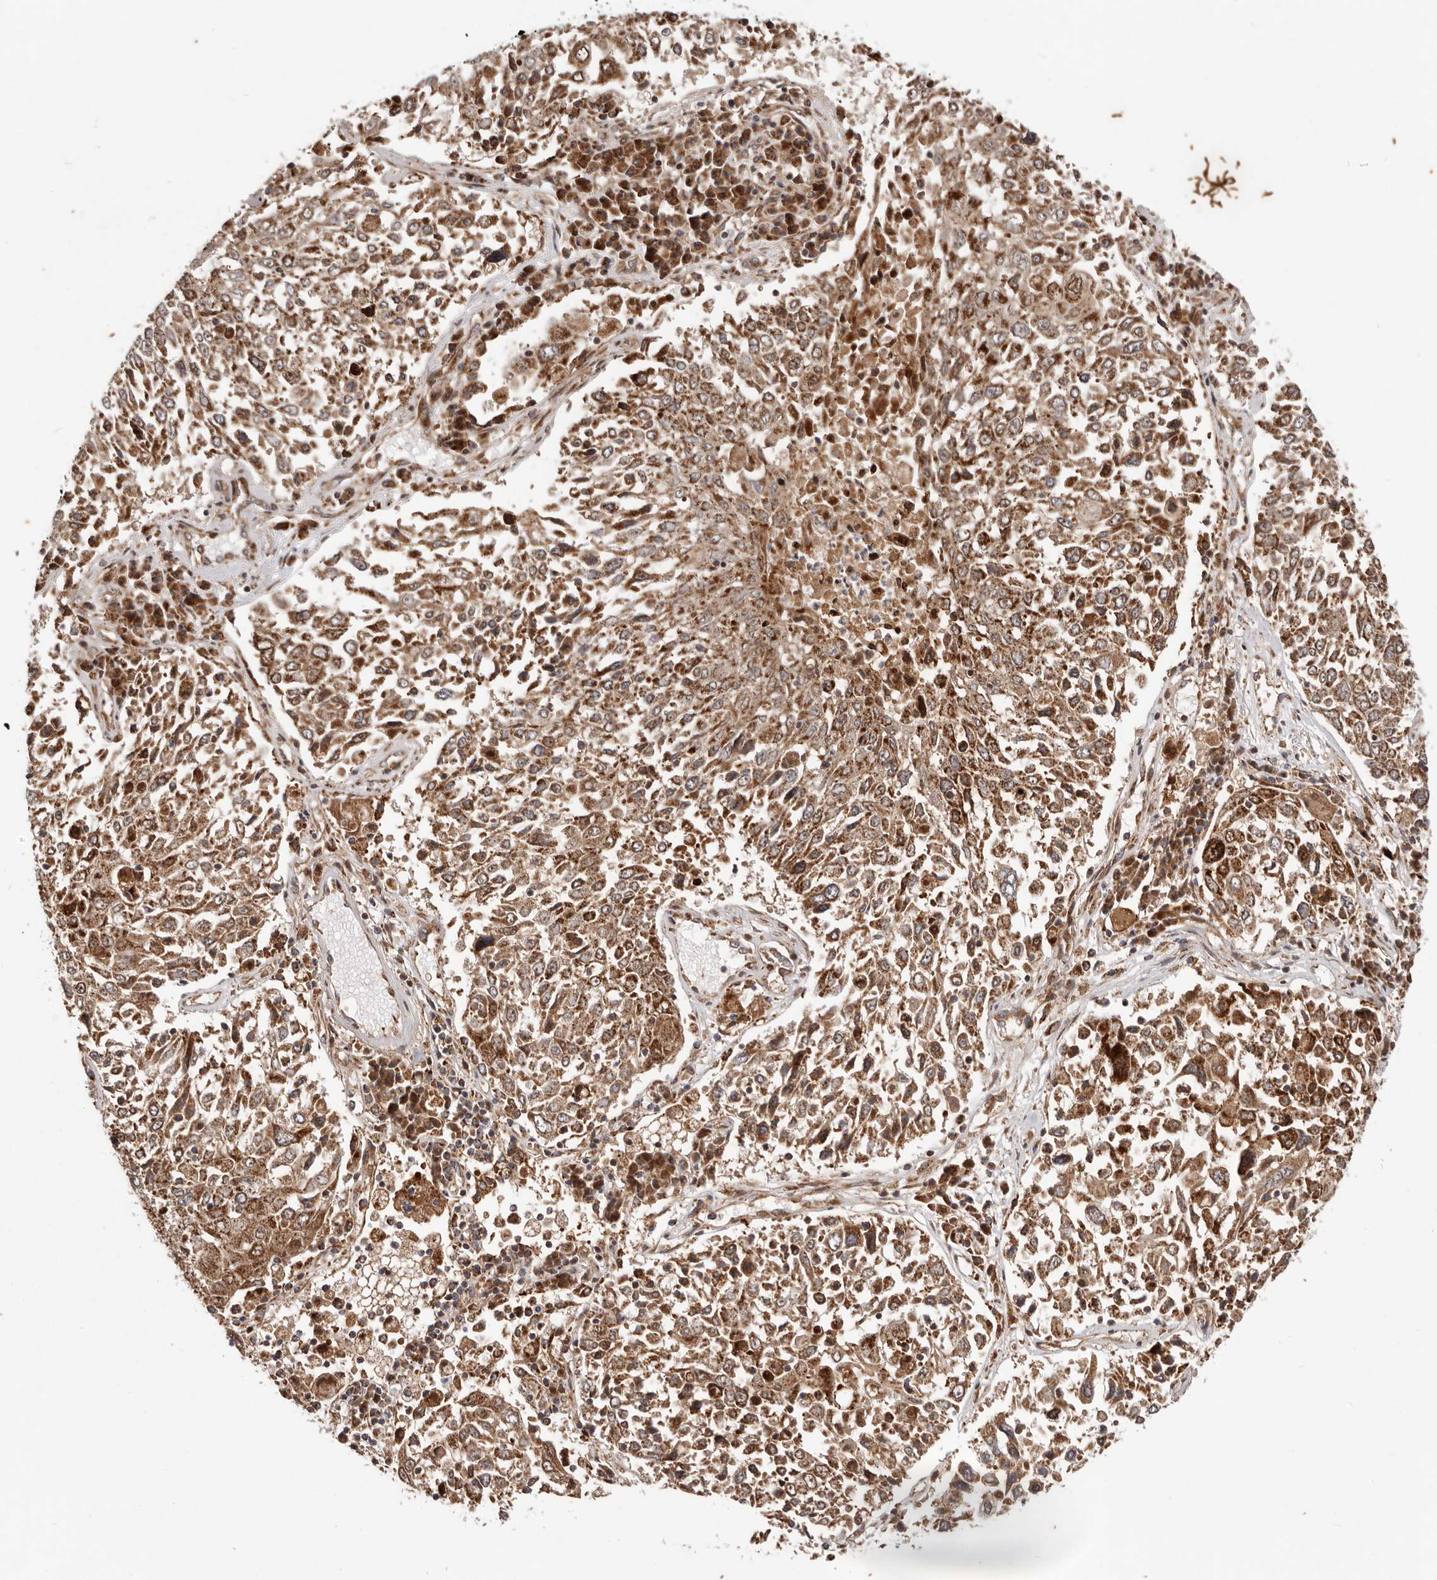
{"staining": {"intensity": "strong", "quantity": ">75%", "location": "cytoplasmic/membranous"}, "tissue": "lung cancer", "cell_type": "Tumor cells", "image_type": "cancer", "snomed": [{"axis": "morphology", "description": "Squamous cell carcinoma, NOS"}, {"axis": "topography", "description": "Lung"}], "caption": "Lung cancer stained with IHC exhibits strong cytoplasmic/membranous positivity in approximately >75% of tumor cells.", "gene": "MRPS10", "patient": {"sex": "male", "age": 65}}